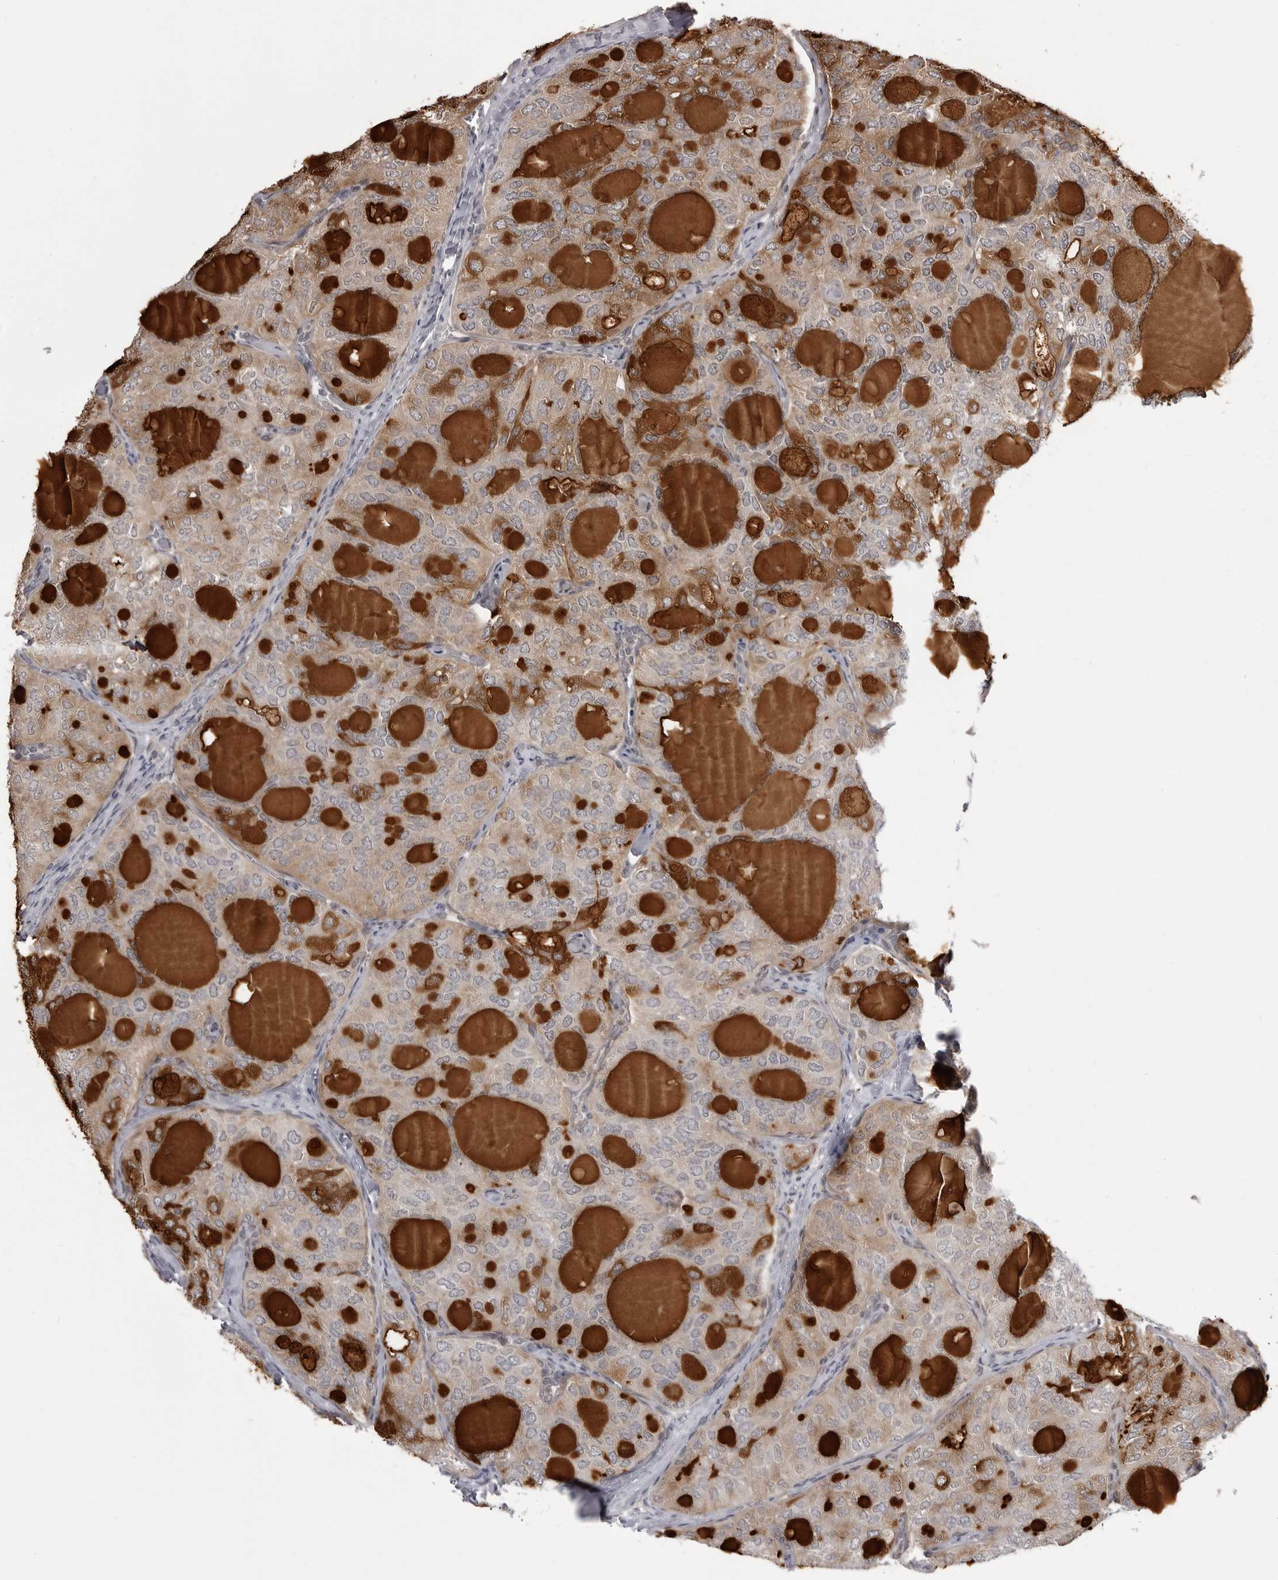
{"staining": {"intensity": "moderate", "quantity": "25%-75%", "location": "cytoplasmic/membranous"}, "tissue": "thyroid cancer", "cell_type": "Tumor cells", "image_type": "cancer", "snomed": [{"axis": "morphology", "description": "Follicular adenoma carcinoma, NOS"}, {"axis": "topography", "description": "Thyroid gland"}], "caption": "Tumor cells display medium levels of moderate cytoplasmic/membranous expression in approximately 25%-75% of cells in human thyroid cancer (follicular adenoma carcinoma).", "gene": "CCDC18", "patient": {"sex": "male", "age": 75}}